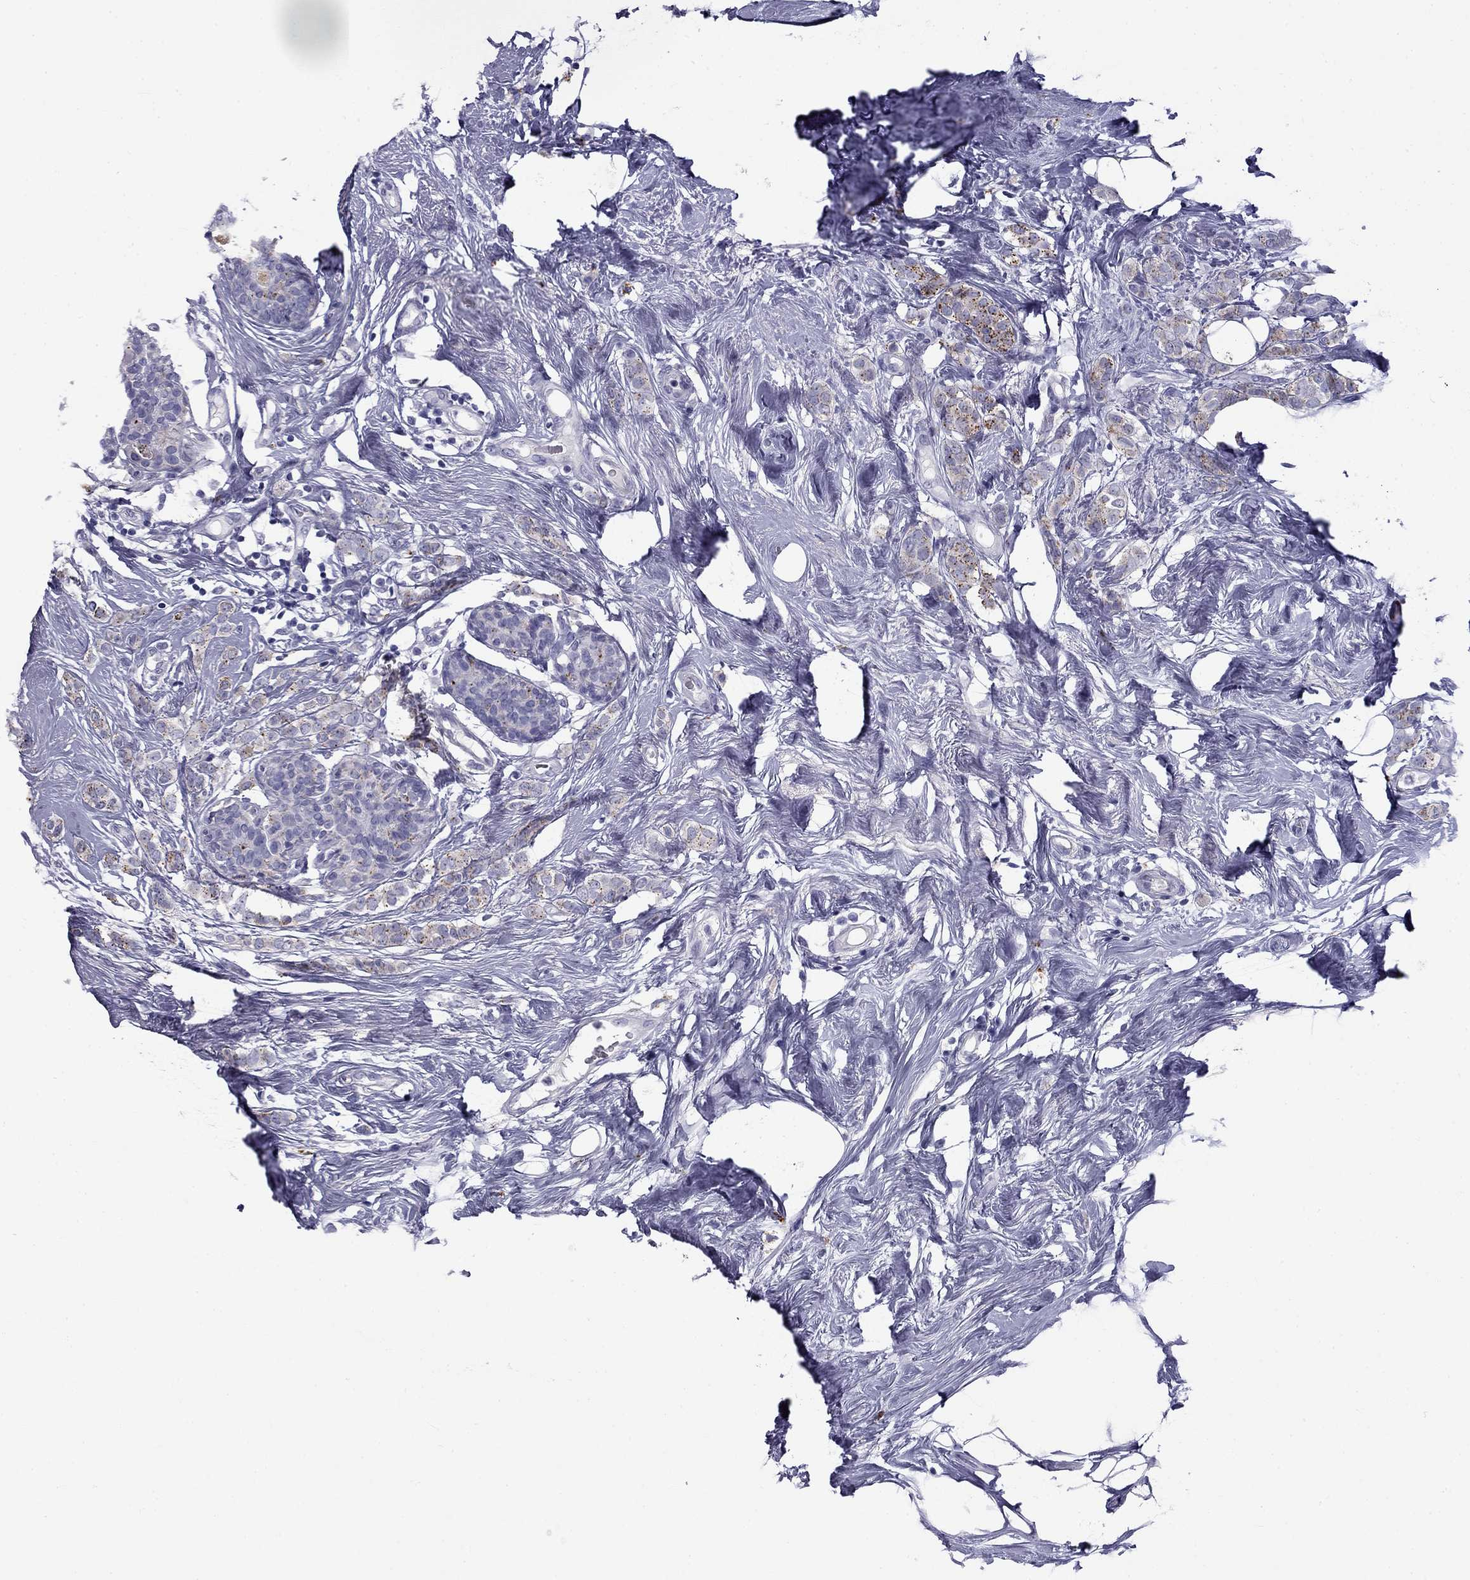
{"staining": {"intensity": "moderate", "quantity": ">75%", "location": "cytoplasmic/membranous"}, "tissue": "breast cancer", "cell_type": "Tumor cells", "image_type": "cancer", "snomed": [{"axis": "morphology", "description": "Lobular carcinoma"}, {"axis": "topography", "description": "Breast"}], "caption": "Immunohistochemical staining of lobular carcinoma (breast) demonstrates medium levels of moderate cytoplasmic/membranous staining in about >75% of tumor cells.", "gene": "CLPSL2", "patient": {"sex": "female", "age": 49}}